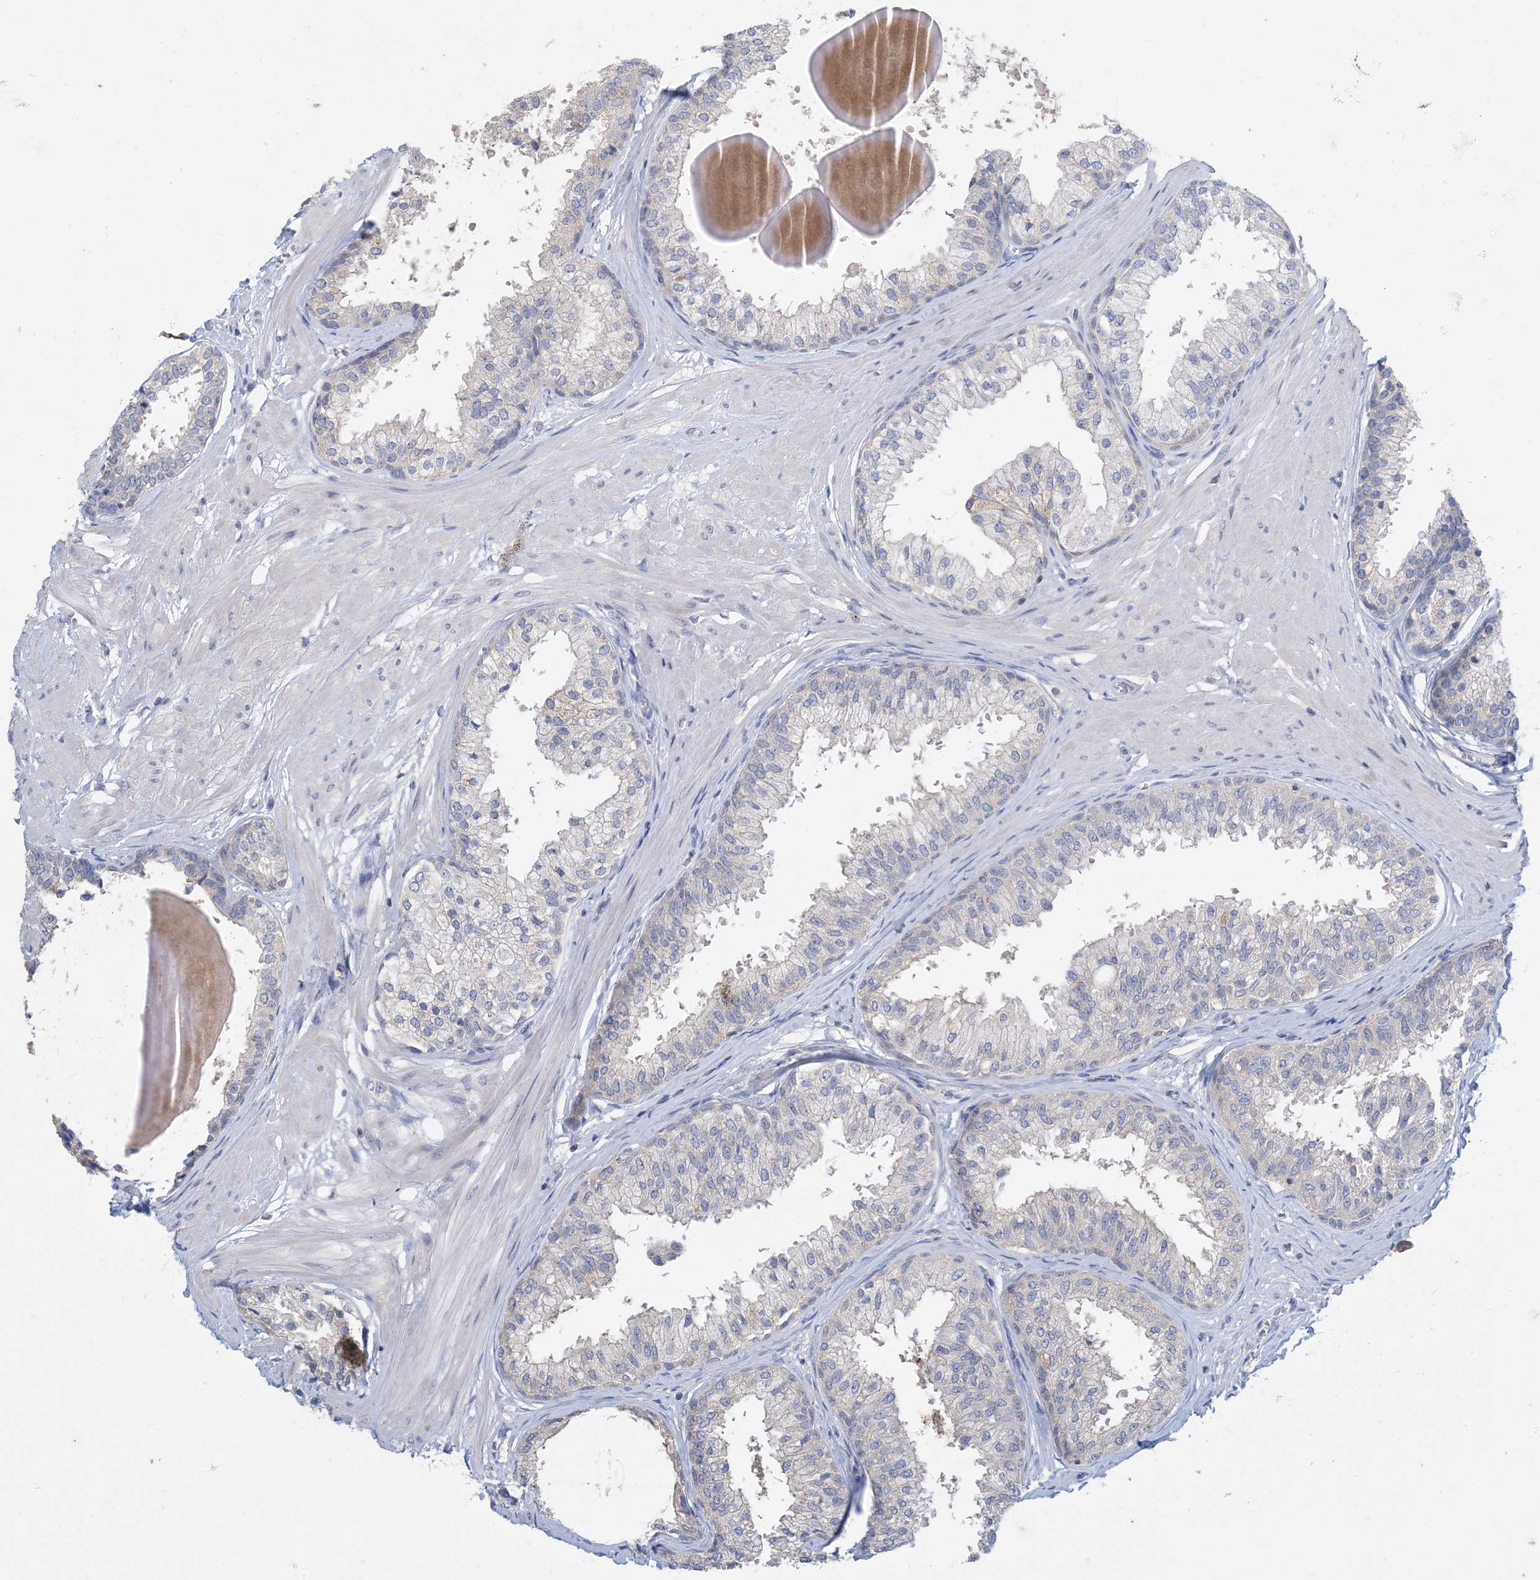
{"staining": {"intensity": "moderate", "quantity": "25%-75%", "location": "cytoplasmic/membranous"}, "tissue": "prostate", "cell_type": "Glandular cells", "image_type": "normal", "snomed": [{"axis": "morphology", "description": "Normal tissue, NOS"}, {"axis": "topography", "description": "Prostate"}], "caption": "DAB (3,3'-diaminobenzidine) immunohistochemical staining of unremarkable human prostate displays moderate cytoplasmic/membranous protein positivity in about 25%-75% of glandular cells.", "gene": "KPRP", "patient": {"sex": "male", "age": 48}}